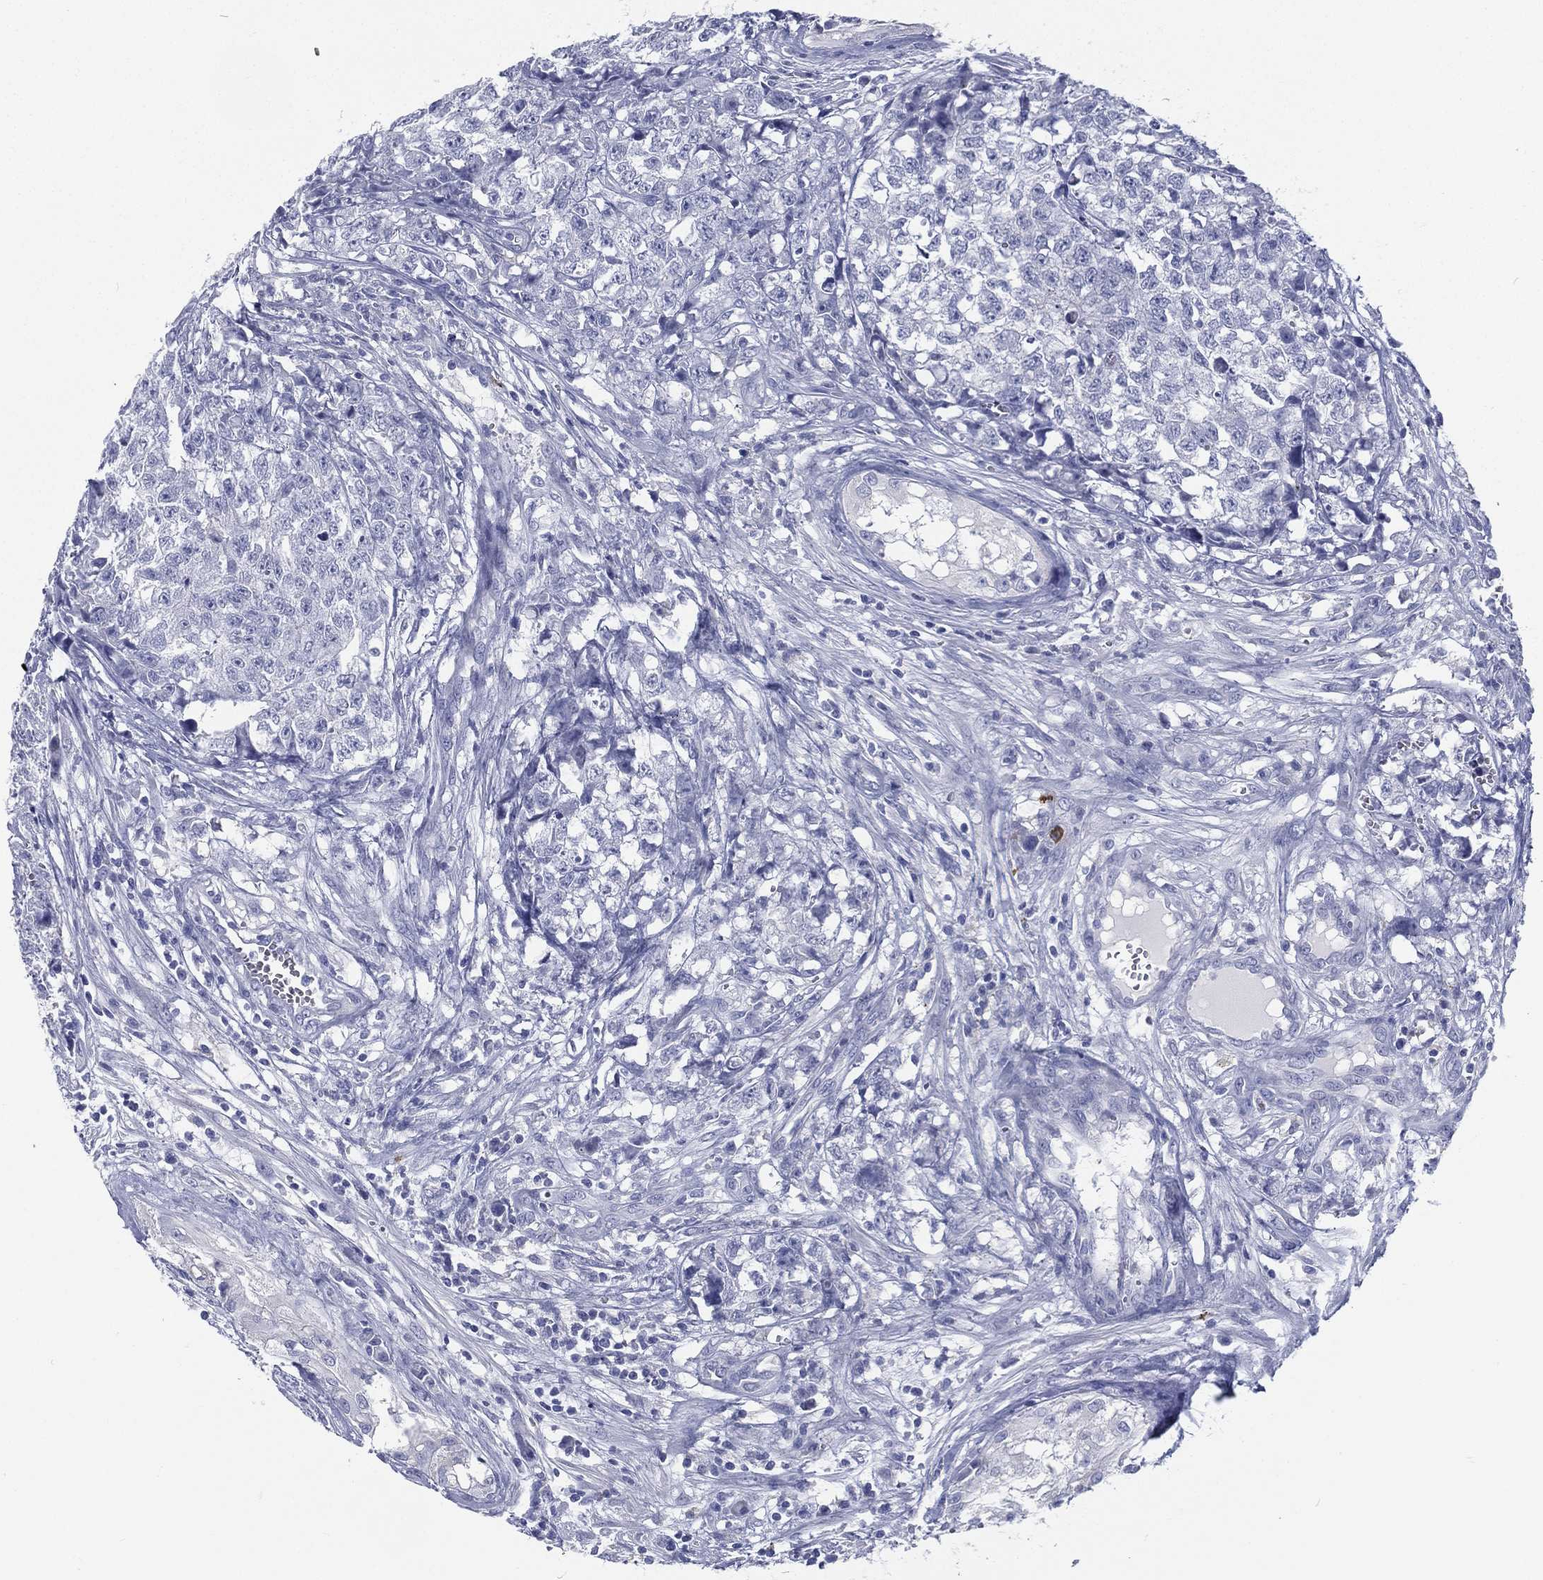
{"staining": {"intensity": "negative", "quantity": "none", "location": "none"}, "tissue": "testis cancer", "cell_type": "Tumor cells", "image_type": "cancer", "snomed": [{"axis": "morphology", "description": "Seminoma, NOS"}, {"axis": "morphology", "description": "Carcinoma, Embryonal, NOS"}, {"axis": "topography", "description": "Testis"}], "caption": "High magnification brightfield microscopy of testis cancer (embryonal carcinoma) stained with DAB (3,3'-diaminobenzidine) (brown) and counterstained with hematoxylin (blue): tumor cells show no significant expression.", "gene": "RSPH4A", "patient": {"sex": "male", "age": 22}}